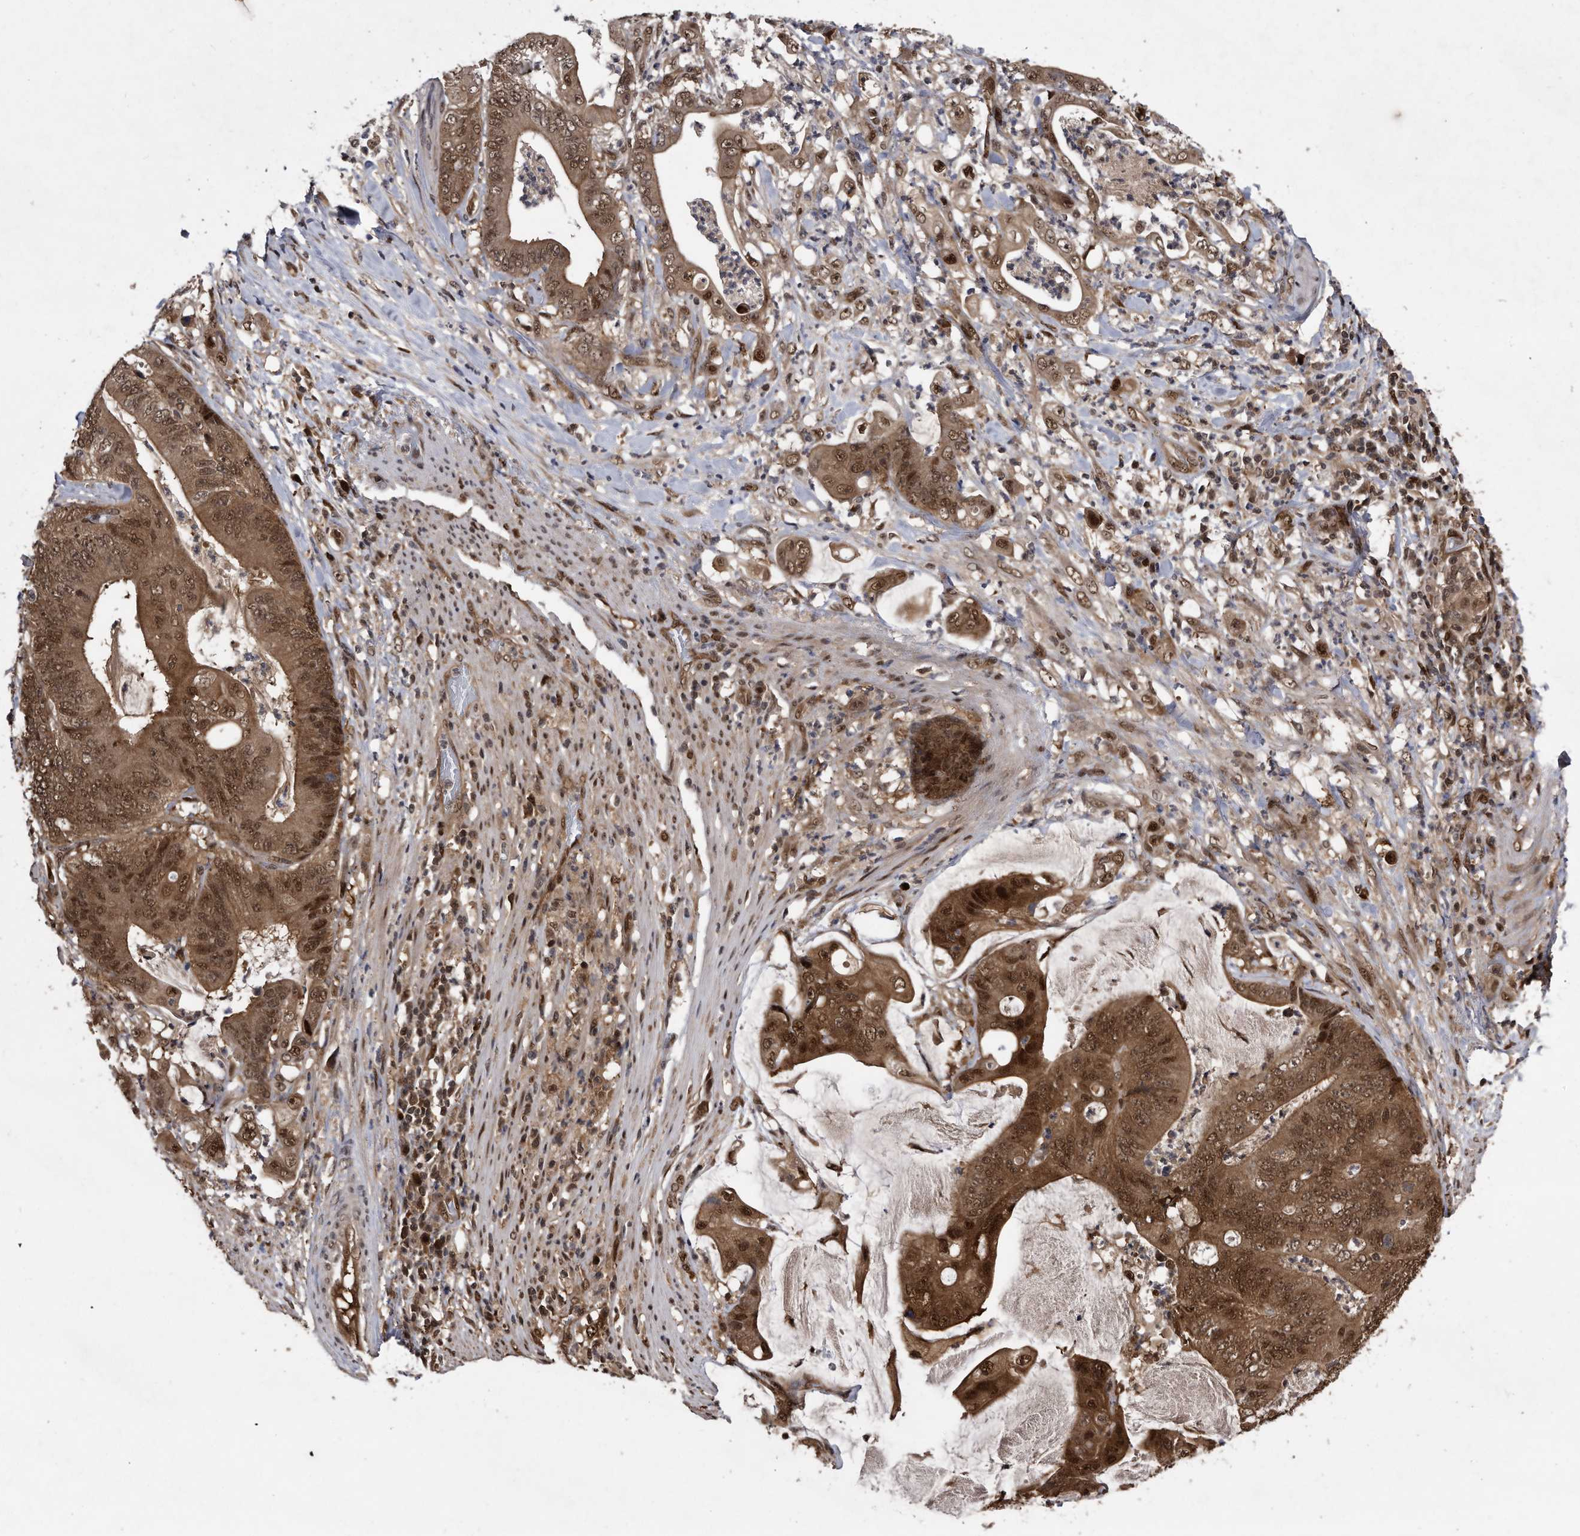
{"staining": {"intensity": "moderate", "quantity": ">75%", "location": "cytoplasmic/membranous,nuclear"}, "tissue": "stomach cancer", "cell_type": "Tumor cells", "image_type": "cancer", "snomed": [{"axis": "morphology", "description": "Adenocarcinoma, NOS"}, {"axis": "topography", "description": "Stomach"}], "caption": "Human stomach adenocarcinoma stained for a protein (brown) shows moderate cytoplasmic/membranous and nuclear positive expression in about >75% of tumor cells.", "gene": "RAD23B", "patient": {"sex": "female", "age": 73}}